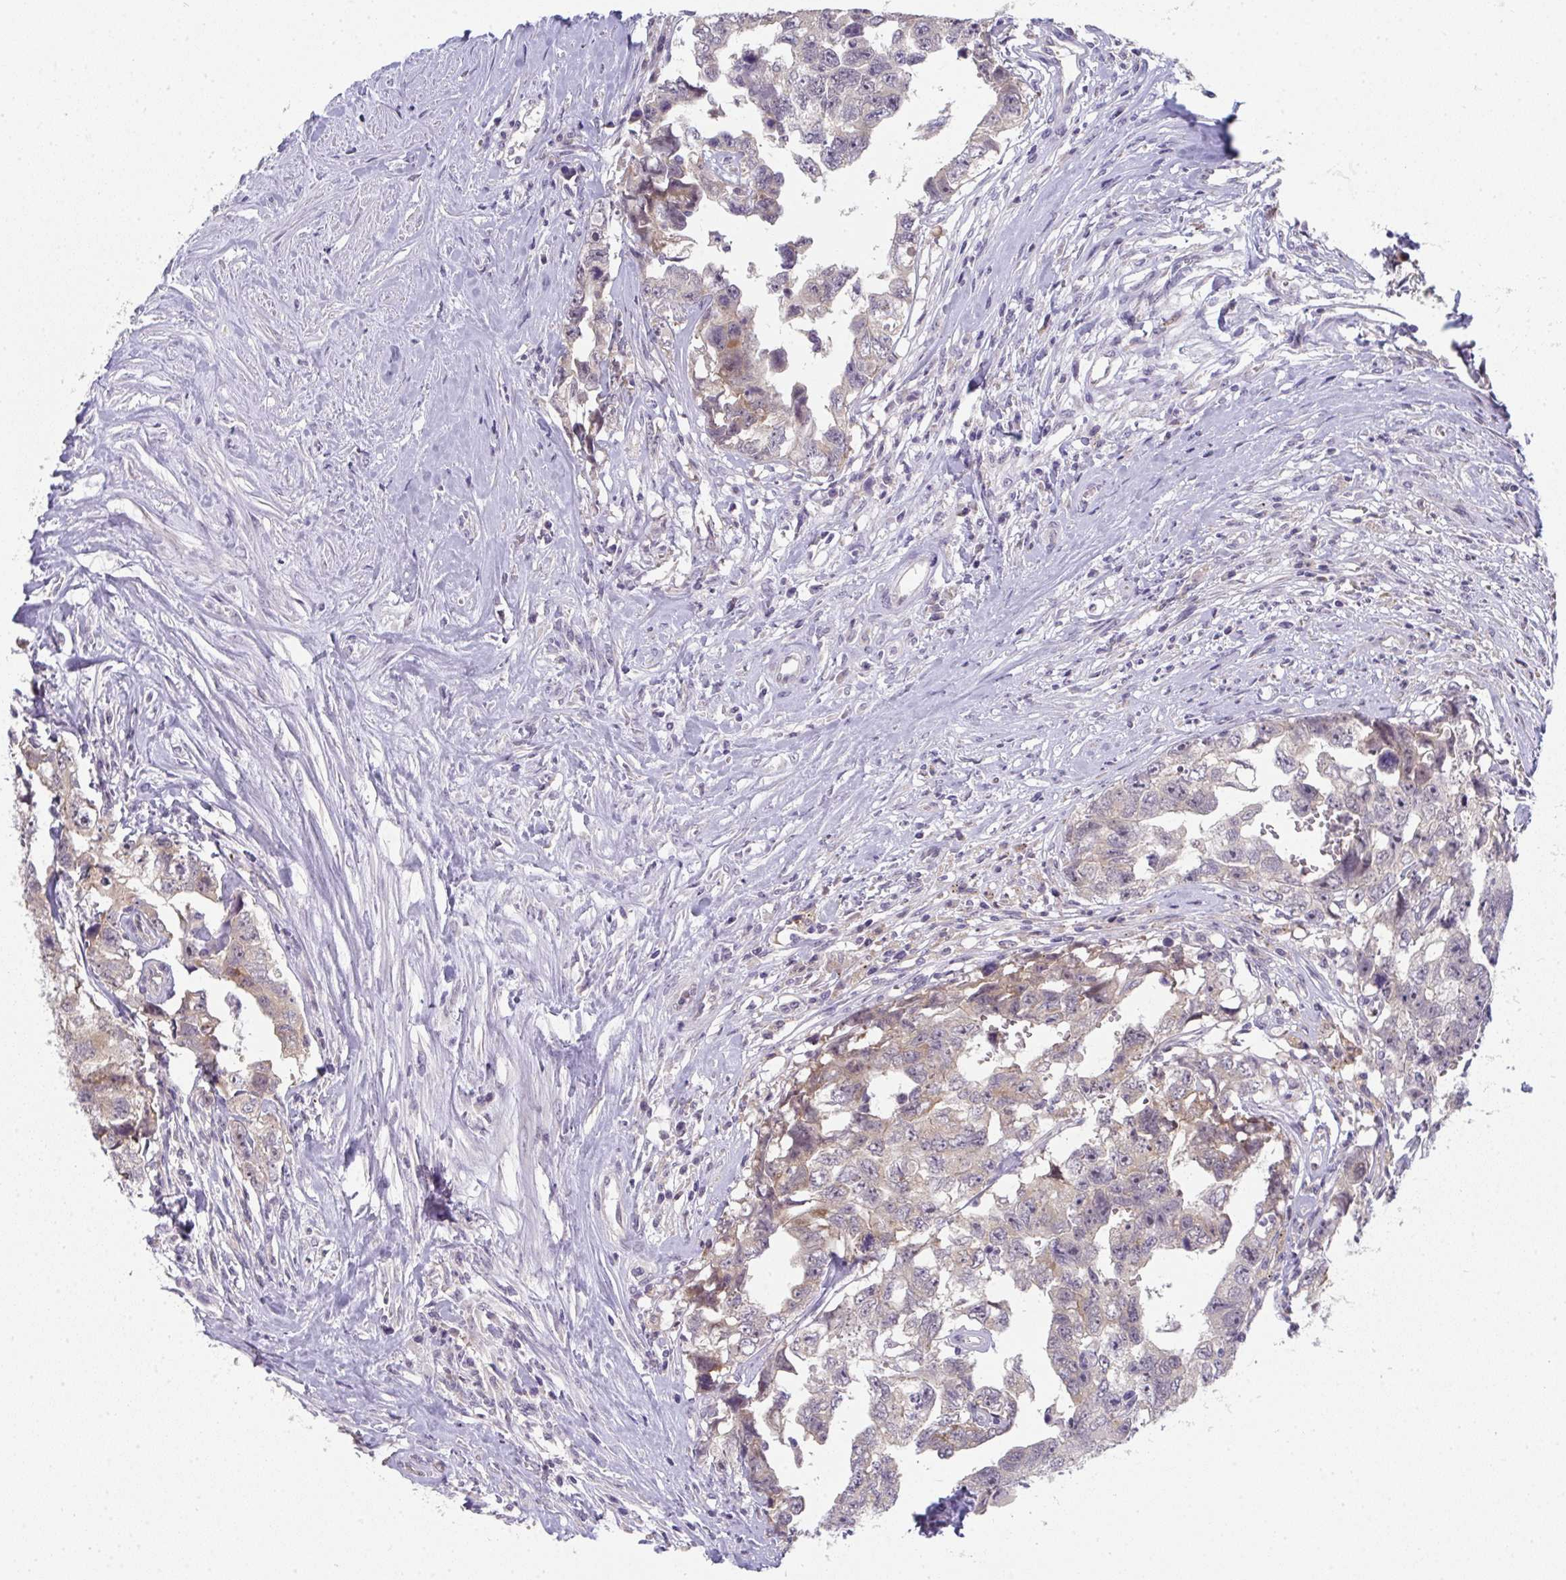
{"staining": {"intensity": "weak", "quantity": "25%-75%", "location": "cytoplasmic/membranous"}, "tissue": "testis cancer", "cell_type": "Tumor cells", "image_type": "cancer", "snomed": [{"axis": "morphology", "description": "Carcinoma, Embryonal, NOS"}, {"axis": "topography", "description": "Testis"}], "caption": "Immunohistochemistry (IHC) staining of testis cancer (embryonal carcinoma), which shows low levels of weak cytoplasmic/membranous staining in about 25%-75% of tumor cells indicating weak cytoplasmic/membranous protein positivity. The staining was performed using DAB (brown) for protein detection and nuclei were counterstained in hematoxylin (blue).", "gene": "RIOK1", "patient": {"sex": "male", "age": 22}}